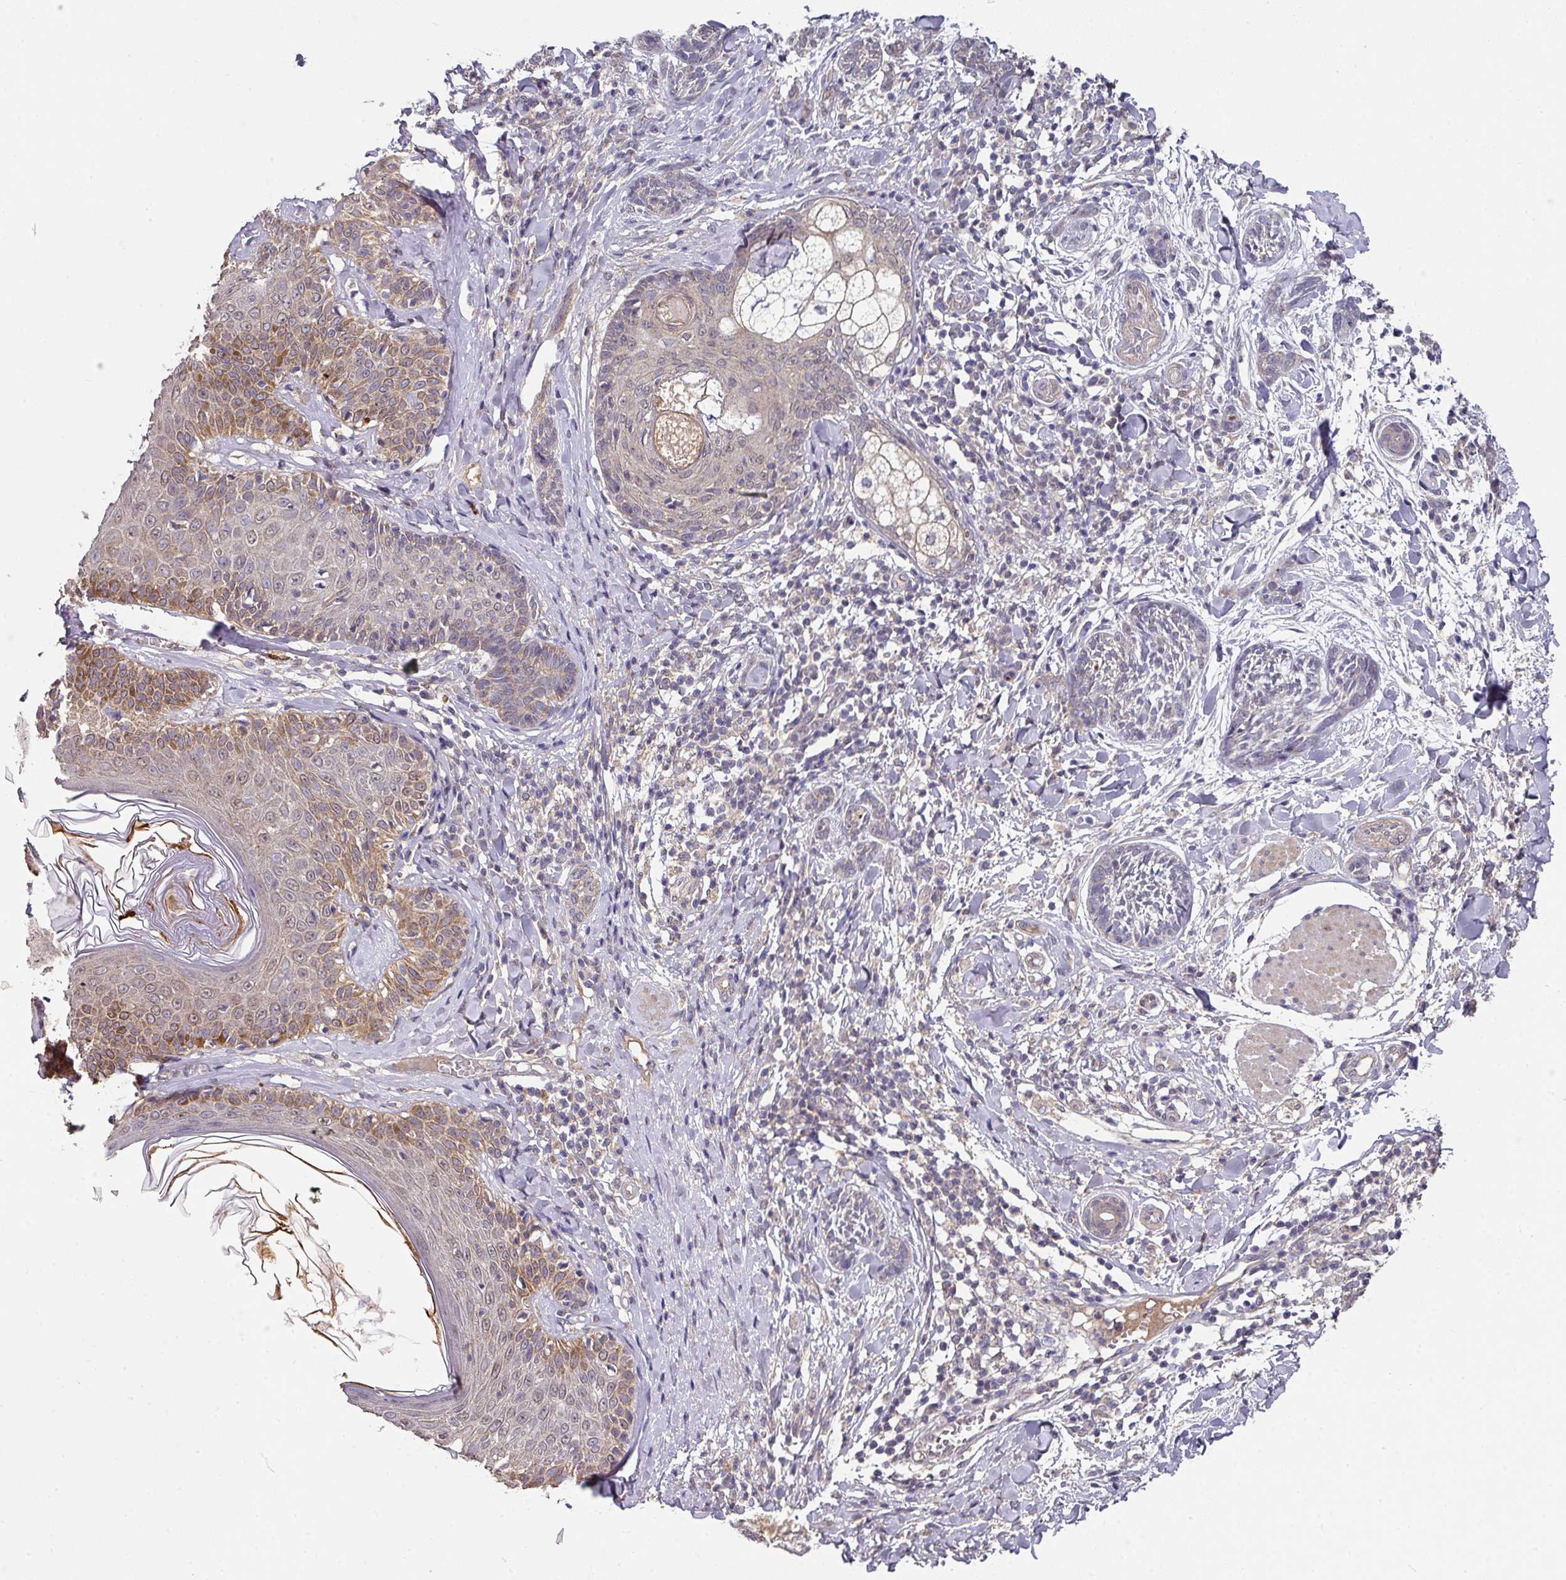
{"staining": {"intensity": "weak", "quantity": "25%-75%", "location": "cytoplasmic/membranous"}, "tissue": "skin cancer", "cell_type": "Tumor cells", "image_type": "cancer", "snomed": [{"axis": "morphology", "description": "Basal cell carcinoma"}, {"axis": "topography", "description": "Skin"}], "caption": "Human basal cell carcinoma (skin) stained with a protein marker reveals weak staining in tumor cells.", "gene": "EXTL3", "patient": {"sex": "male", "age": 73}}